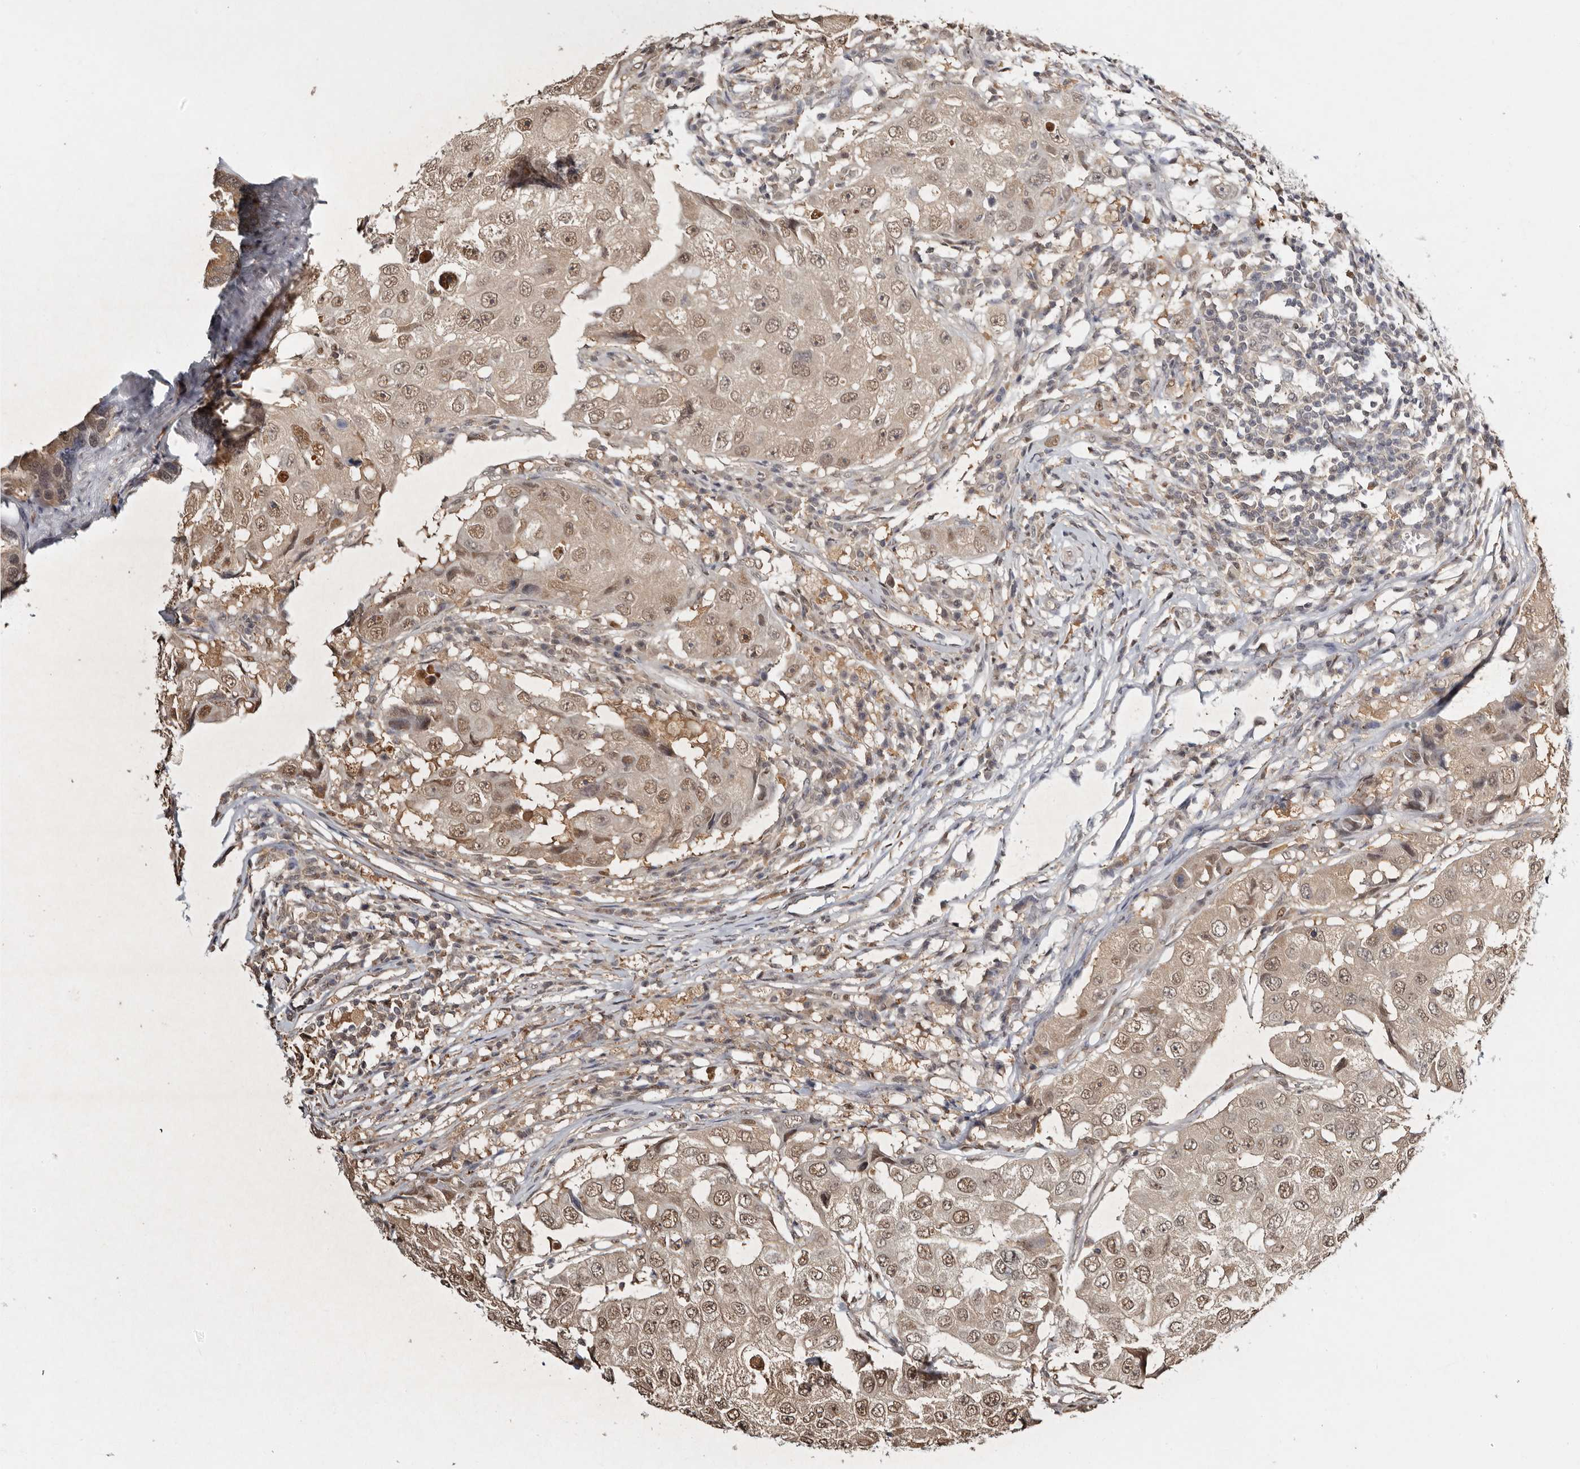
{"staining": {"intensity": "moderate", "quantity": ">75%", "location": "nuclear"}, "tissue": "breast cancer", "cell_type": "Tumor cells", "image_type": "cancer", "snomed": [{"axis": "morphology", "description": "Duct carcinoma"}, {"axis": "topography", "description": "Breast"}], "caption": "Protein staining reveals moderate nuclear expression in approximately >75% of tumor cells in breast cancer.", "gene": "PSMA5", "patient": {"sex": "female", "age": 27}}